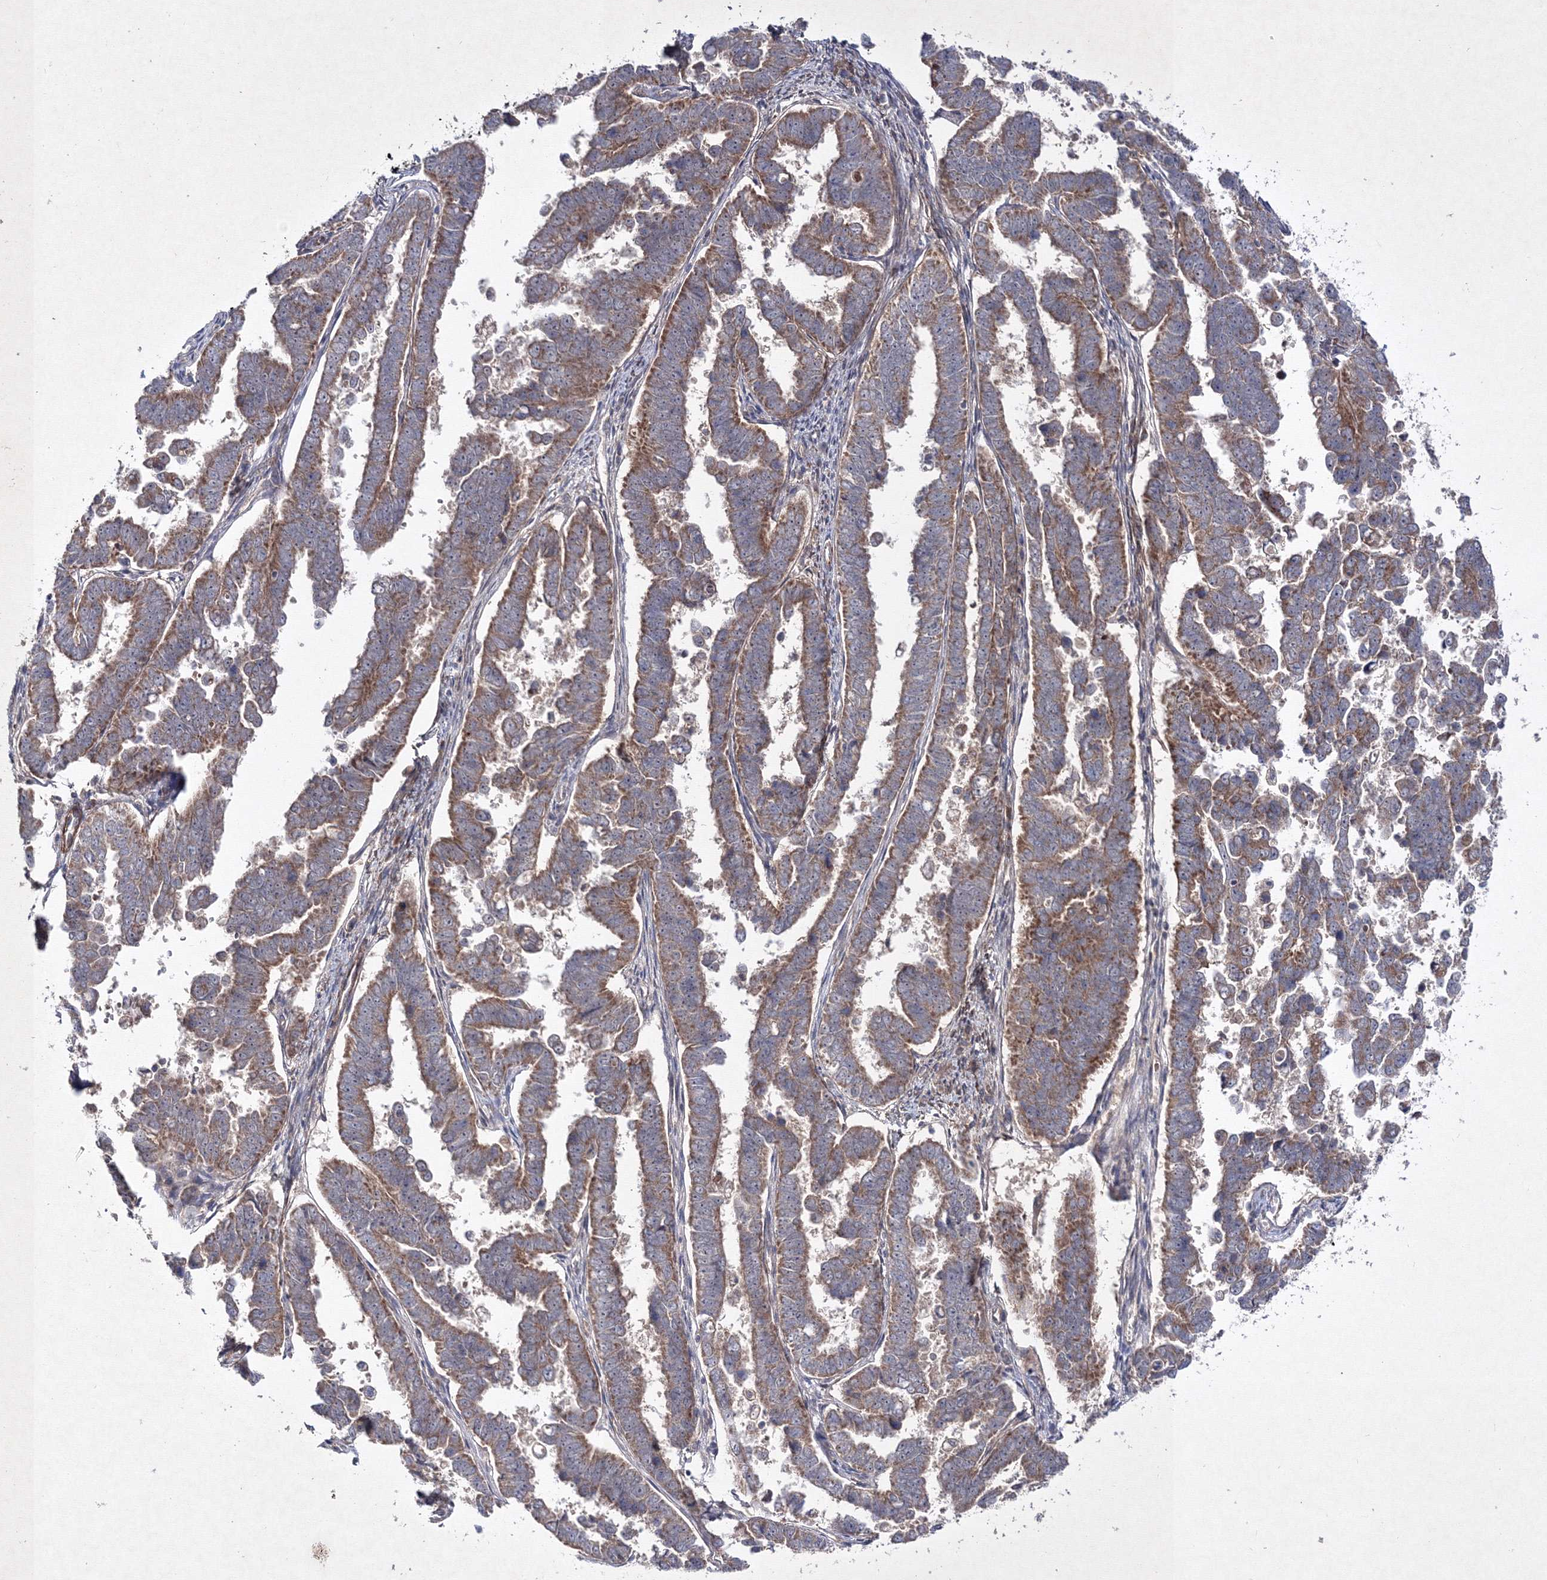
{"staining": {"intensity": "moderate", "quantity": ">75%", "location": "cytoplasmic/membranous"}, "tissue": "endometrial cancer", "cell_type": "Tumor cells", "image_type": "cancer", "snomed": [{"axis": "morphology", "description": "Adenocarcinoma, NOS"}, {"axis": "topography", "description": "Endometrium"}], "caption": "The micrograph displays staining of endometrial cancer (adenocarcinoma), revealing moderate cytoplasmic/membranous protein staining (brown color) within tumor cells.", "gene": "GFM1", "patient": {"sex": "female", "age": 75}}